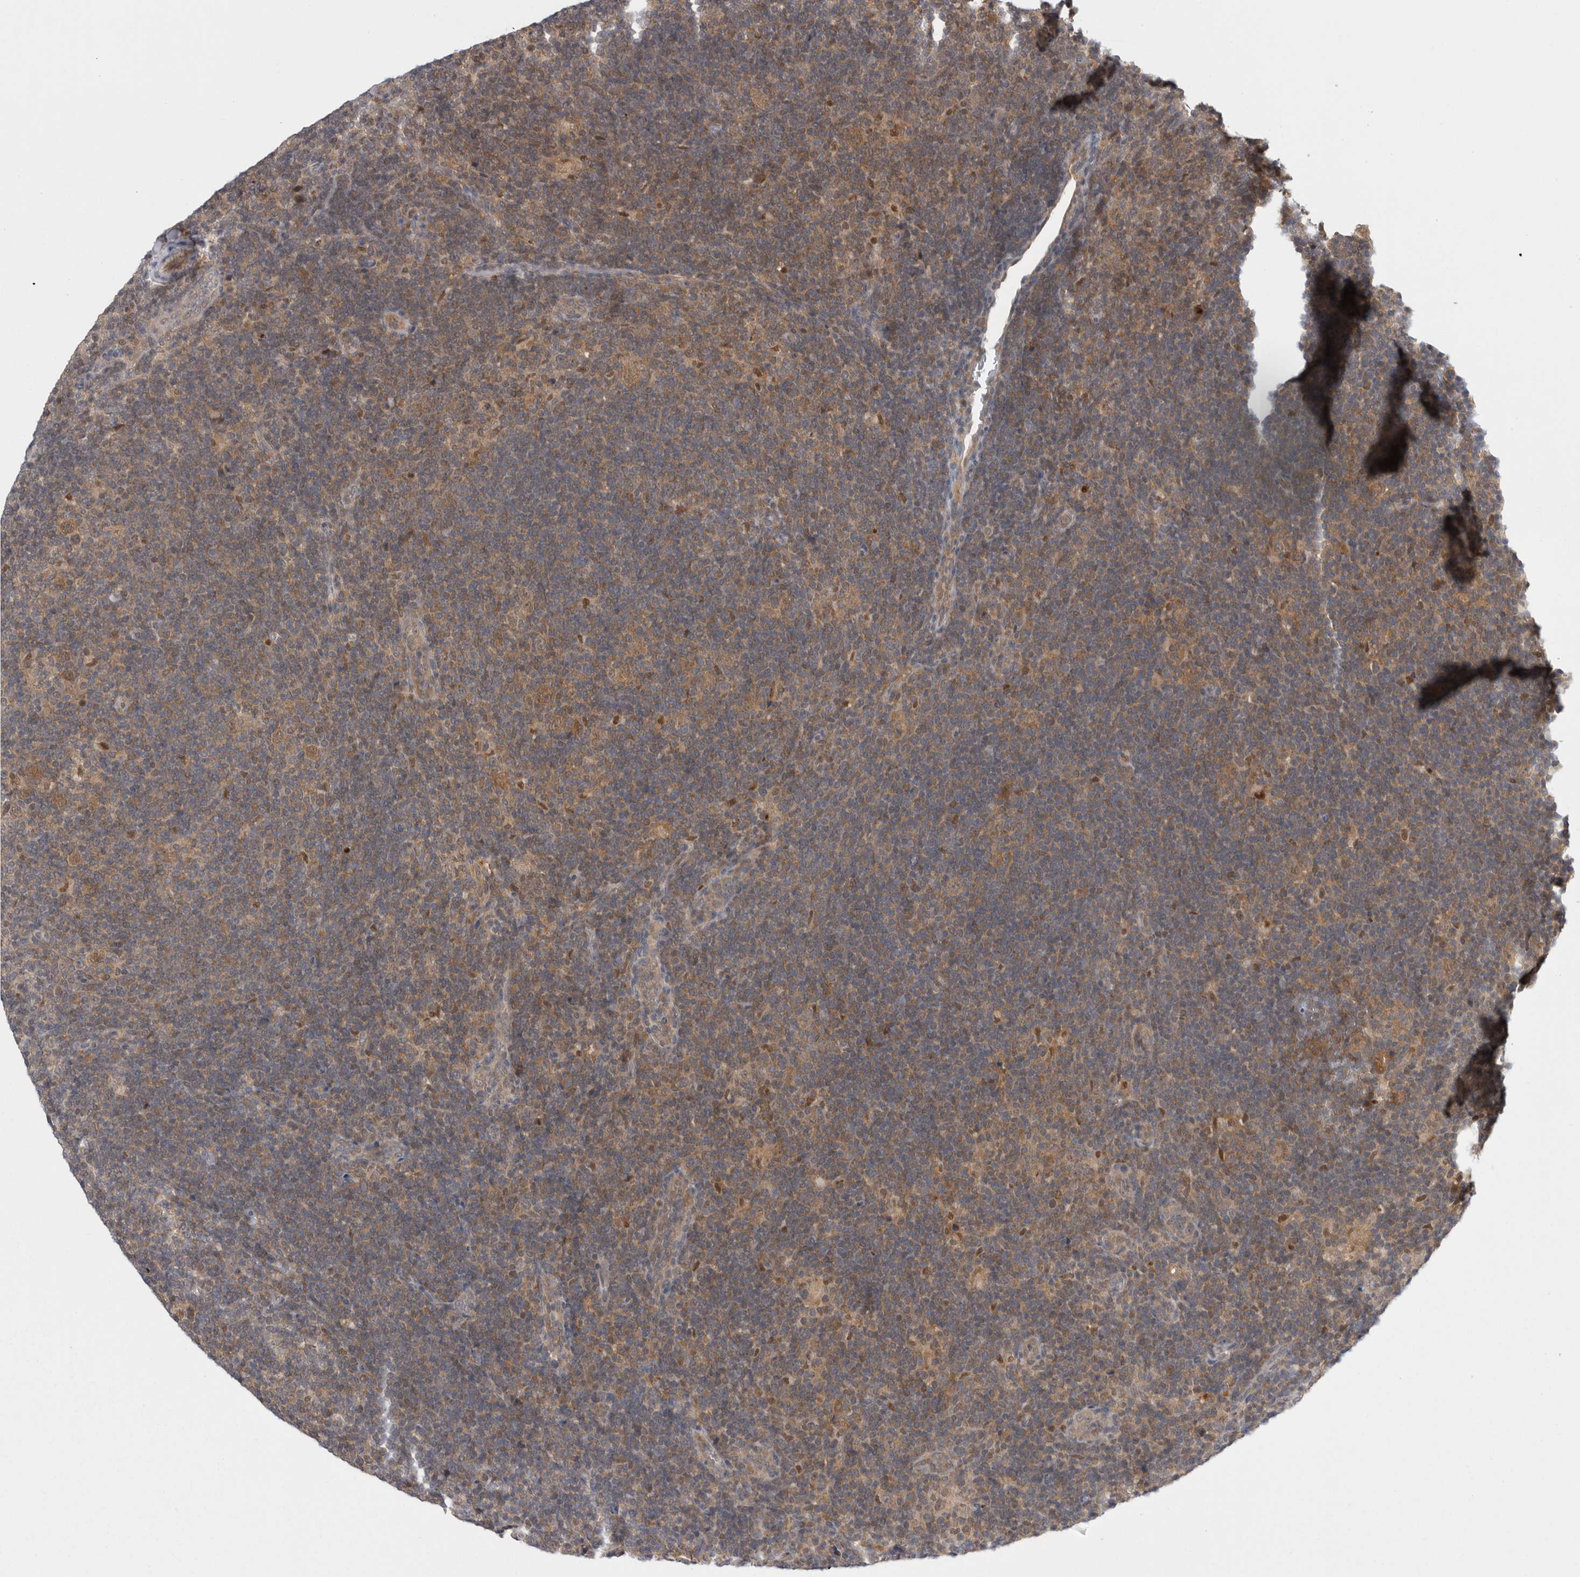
{"staining": {"intensity": "moderate", "quantity": ">75%", "location": "cytoplasmic/membranous"}, "tissue": "lymphoma", "cell_type": "Tumor cells", "image_type": "cancer", "snomed": [{"axis": "morphology", "description": "Hodgkin's disease, NOS"}, {"axis": "topography", "description": "Lymph node"}], "caption": "Immunohistochemical staining of human lymphoma demonstrates medium levels of moderate cytoplasmic/membranous staining in approximately >75% of tumor cells.", "gene": "PSMB2", "patient": {"sex": "female", "age": 57}}